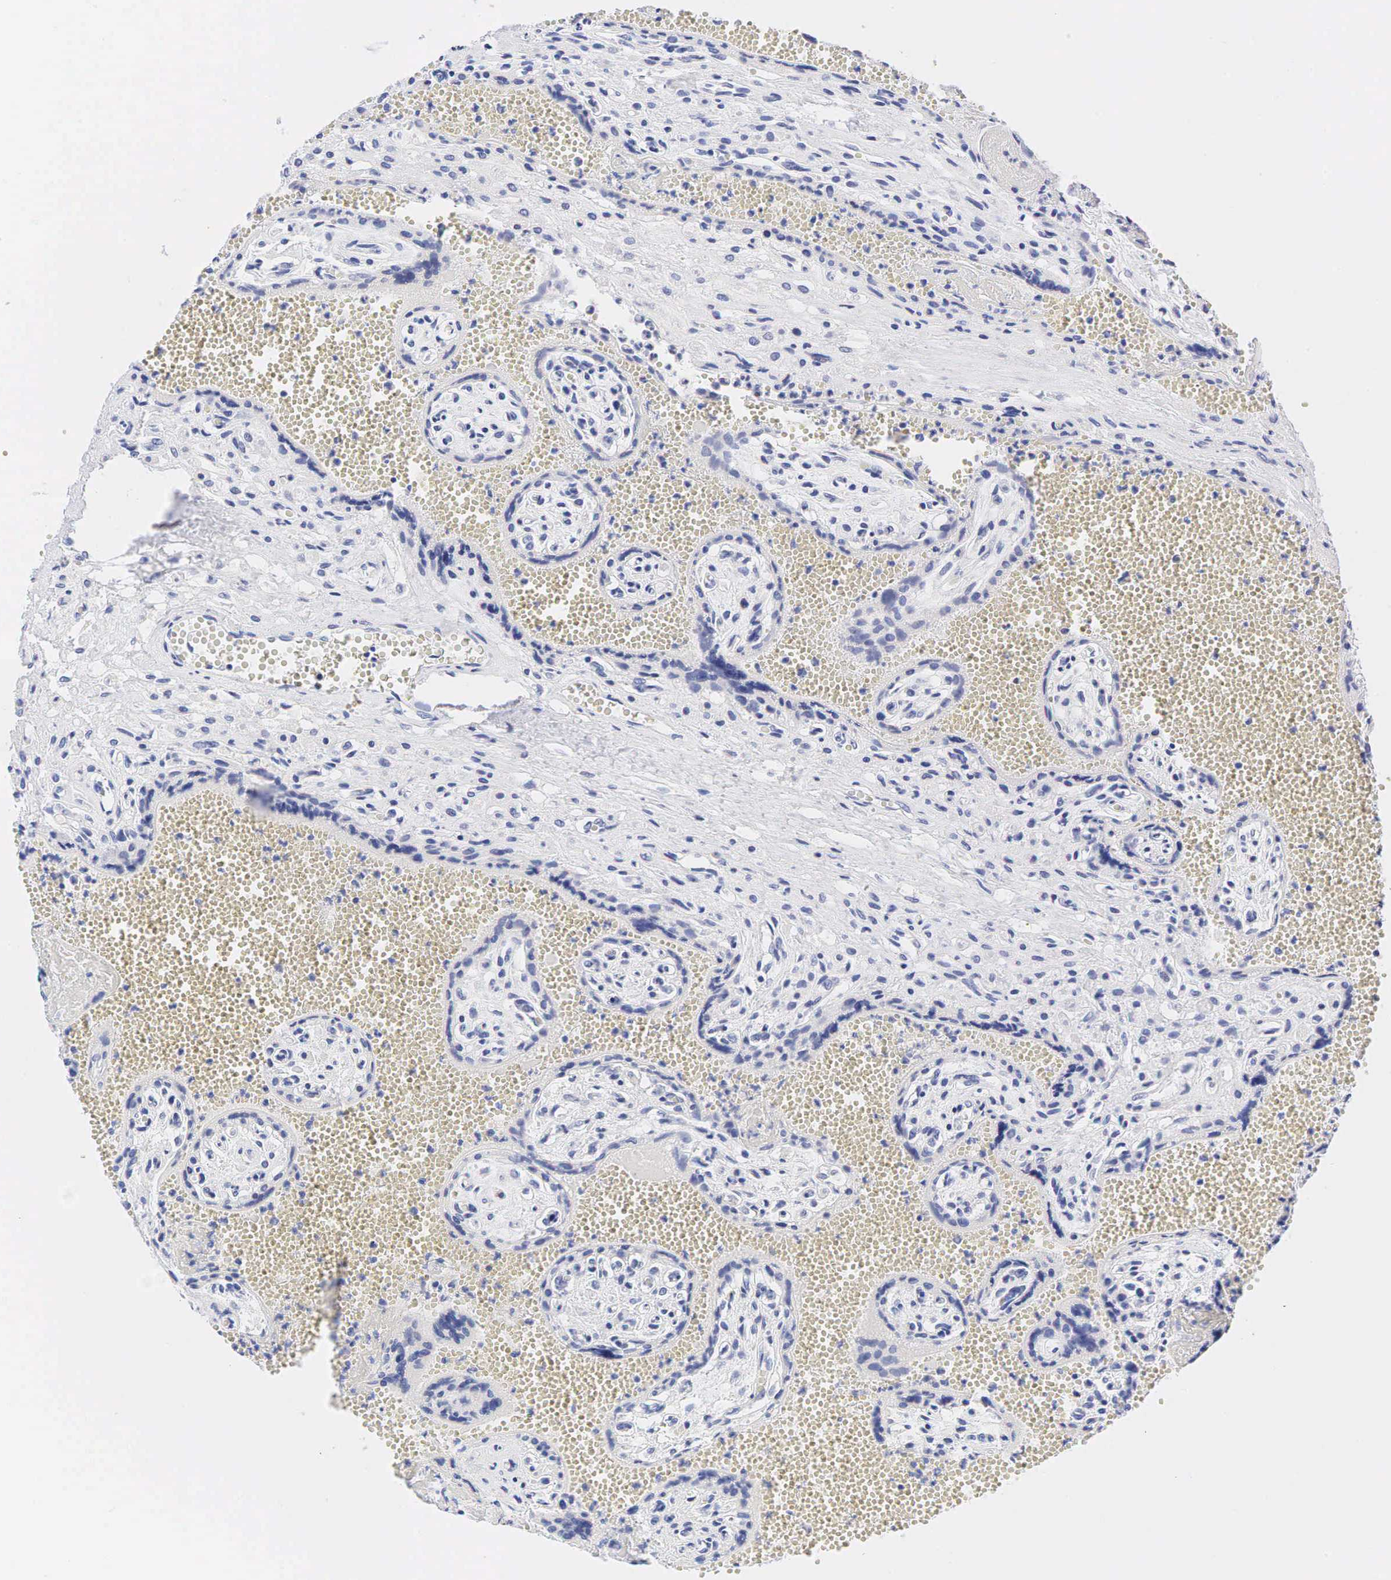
{"staining": {"intensity": "negative", "quantity": "none", "location": "none"}, "tissue": "placenta", "cell_type": "Decidual cells", "image_type": "normal", "snomed": [{"axis": "morphology", "description": "Normal tissue, NOS"}, {"axis": "topography", "description": "Placenta"}], "caption": "High power microscopy histopathology image of an immunohistochemistry (IHC) micrograph of benign placenta, revealing no significant positivity in decidual cells. (DAB immunohistochemistry, high magnification).", "gene": "AR", "patient": {"sex": "female", "age": 24}}